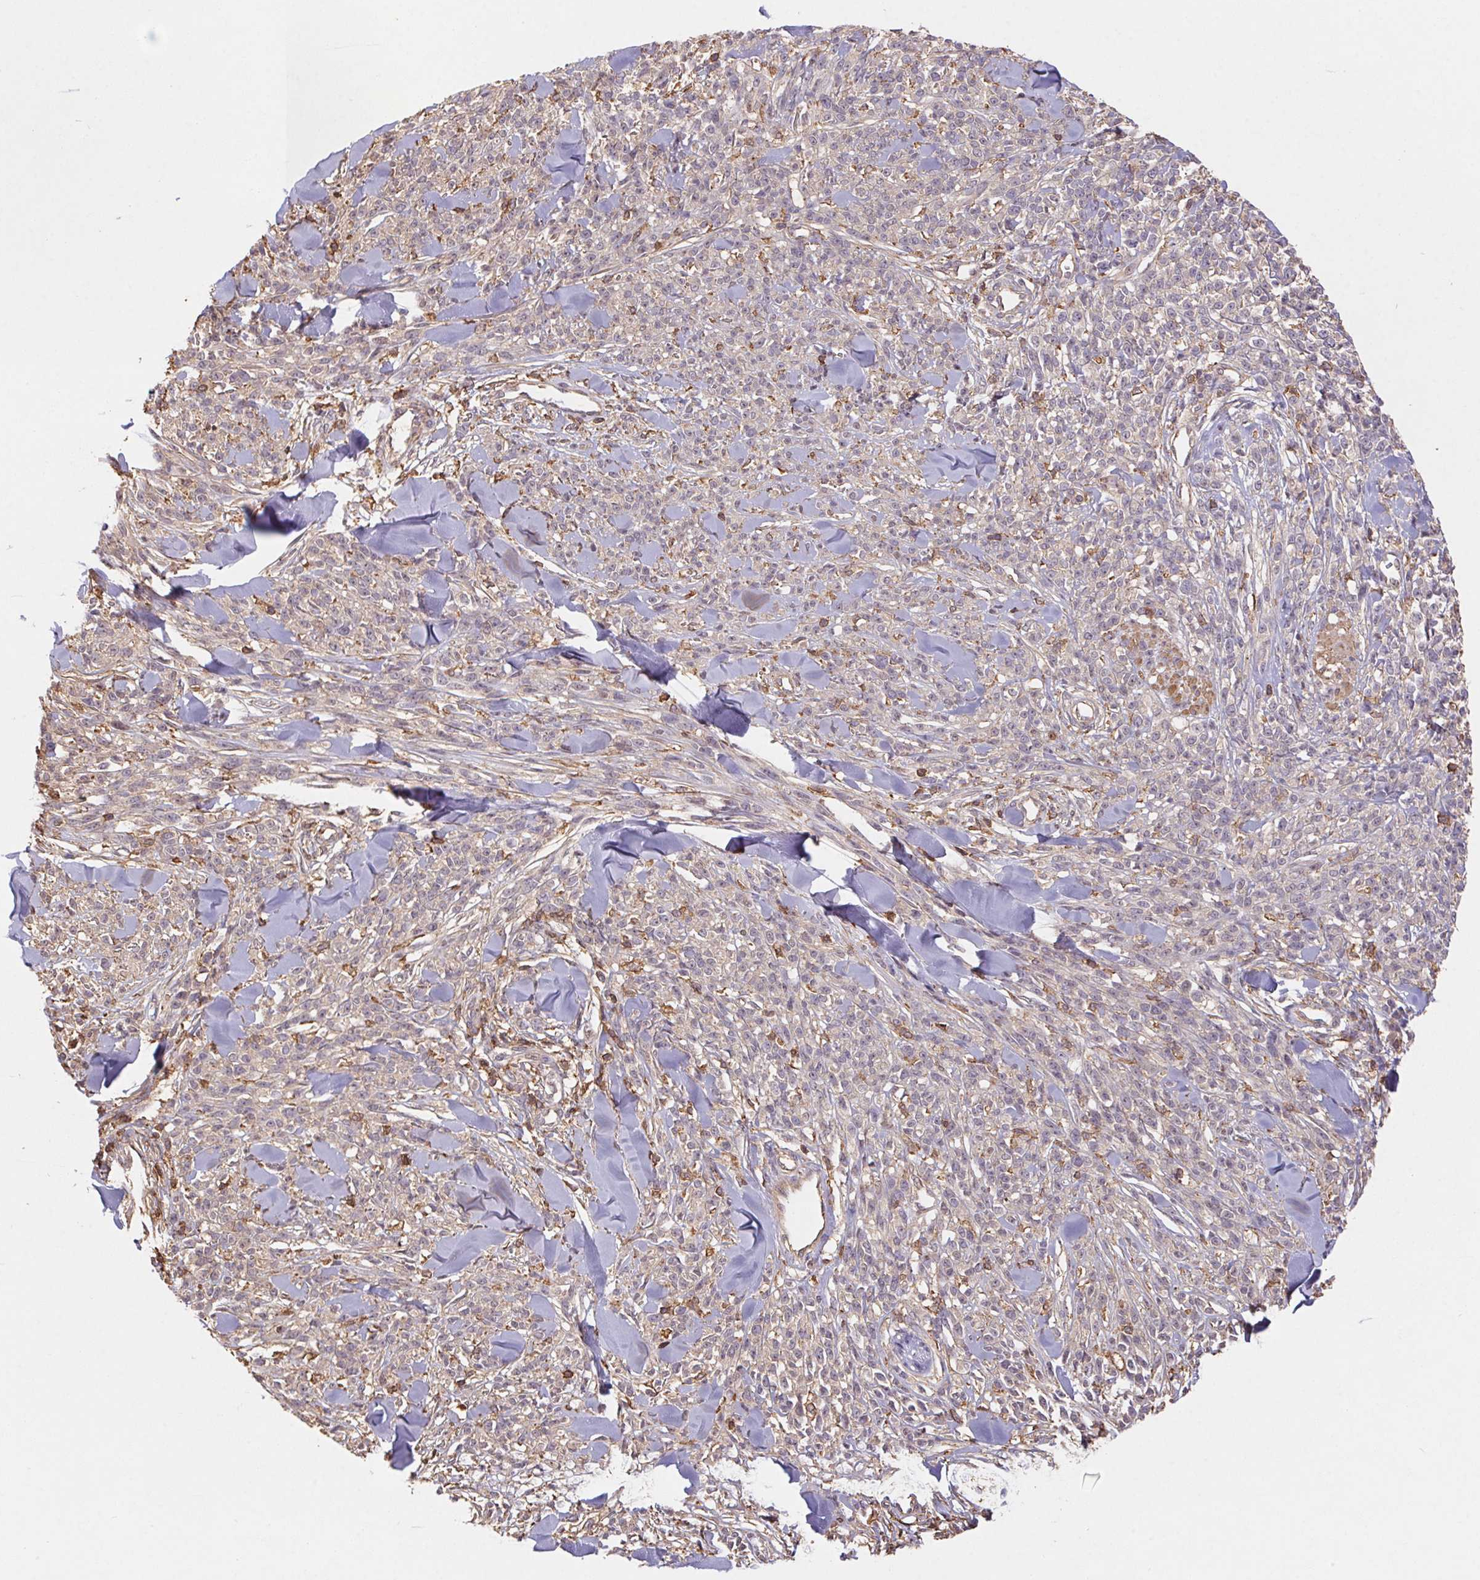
{"staining": {"intensity": "negative", "quantity": "none", "location": "none"}, "tissue": "melanoma", "cell_type": "Tumor cells", "image_type": "cancer", "snomed": [{"axis": "morphology", "description": "Malignant melanoma, NOS"}, {"axis": "topography", "description": "Skin"}, {"axis": "topography", "description": "Skin of trunk"}], "caption": "DAB (3,3'-diaminobenzidine) immunohistochemical staining of malignant melanoma reveals no significant expression in tumor cells. (DAB (3,3'-diaminobenzidine) immunohistochemistry, high magnification).", "gene": "ATG10", "patient": {"sex": "male", "age": 74}}